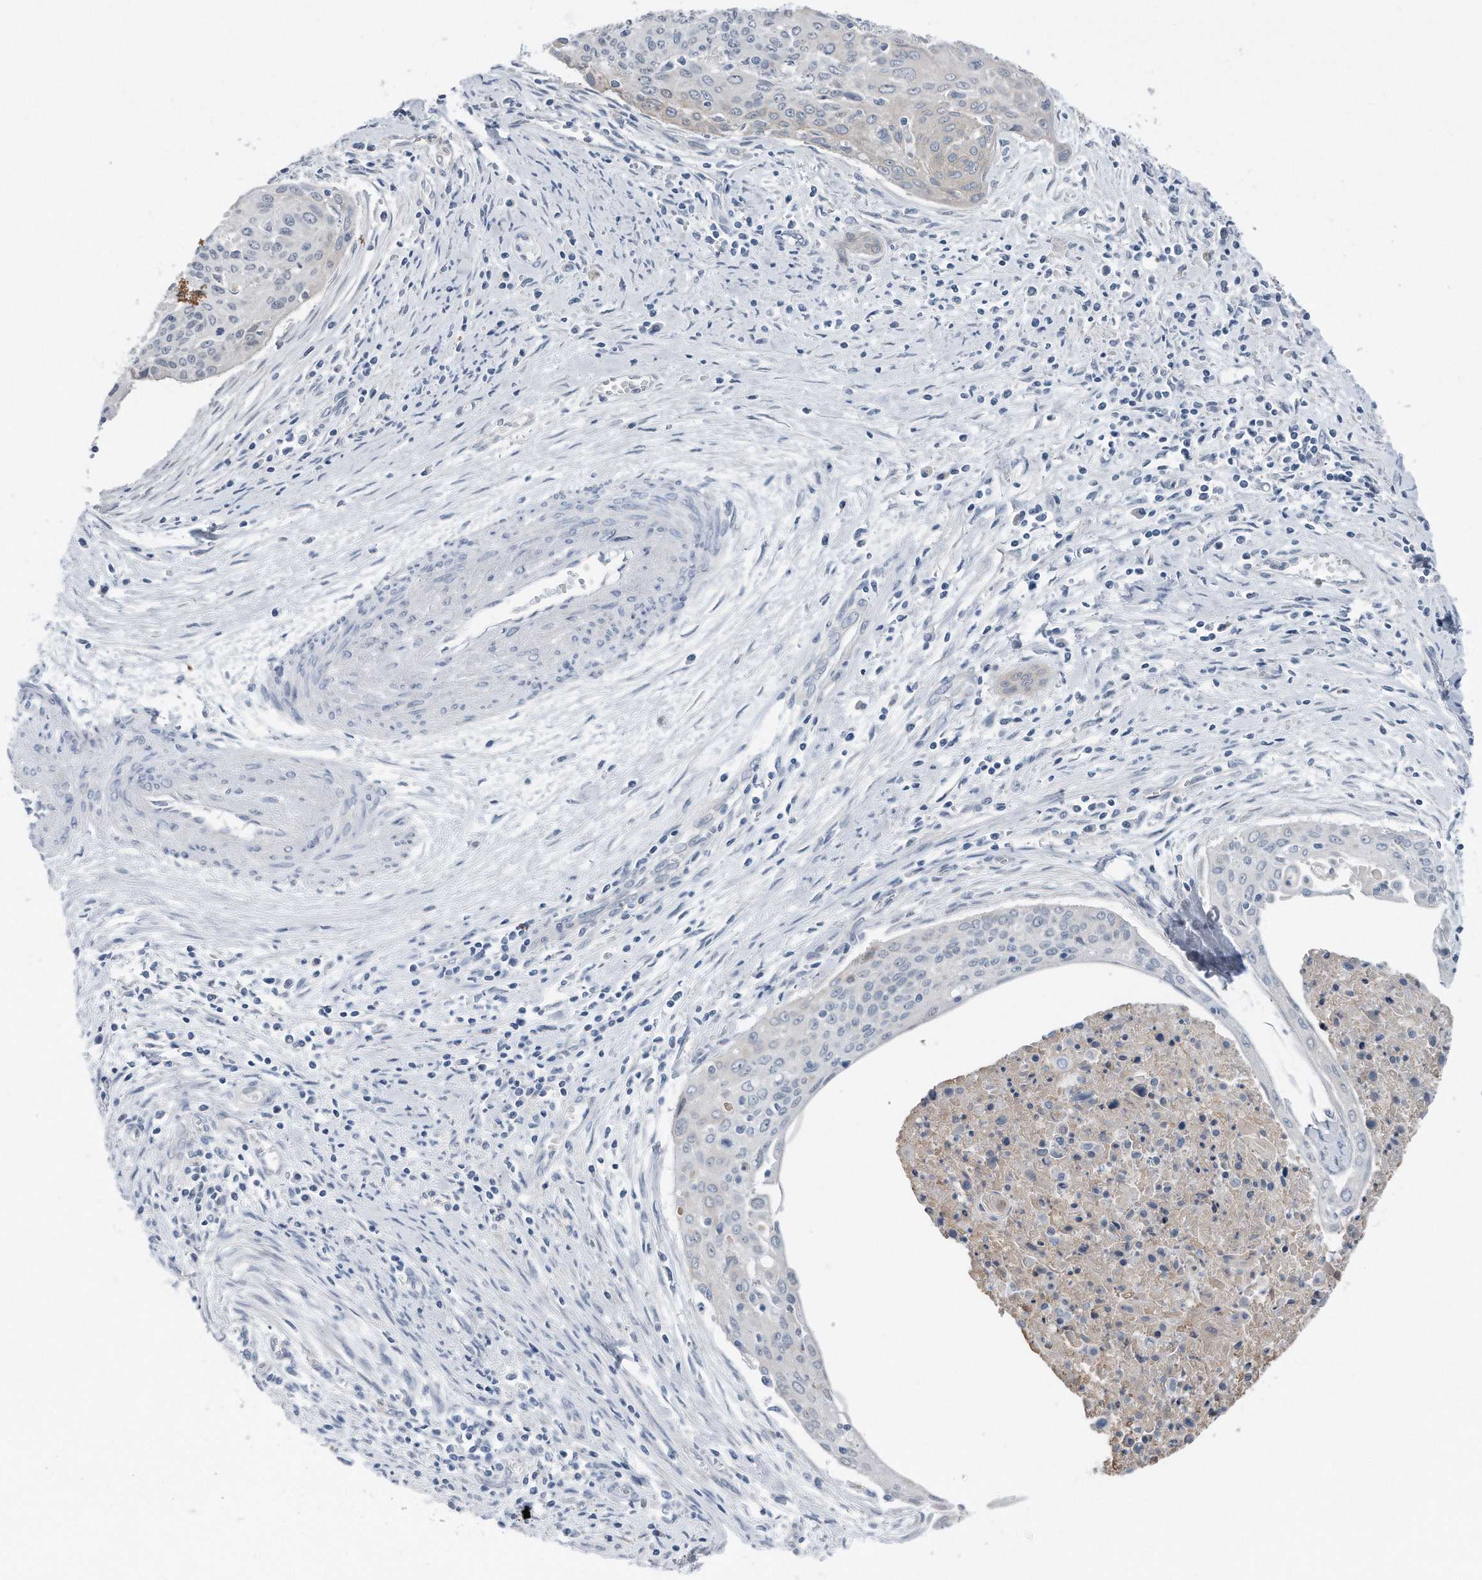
{"staining": {"intensity": "negative", "quantity": "none", "location": "none"}, "tissue": "cervical cancer", "cell_type": "Tumor cells", "image_type": "cancer", "snomed": [{"axis": "morphology", "description": "Squamous cell carcinoma, NOS"}, {"axis": "topography", "description": "Cervix"}], "caption": "A high-resolution micrograph shows IHC staining of cervical squamous cell carcinoma, which shows no significant positivity in tumor cells.", "gene": "YRDC", "patient": {"sex": "female", "age": 55}}